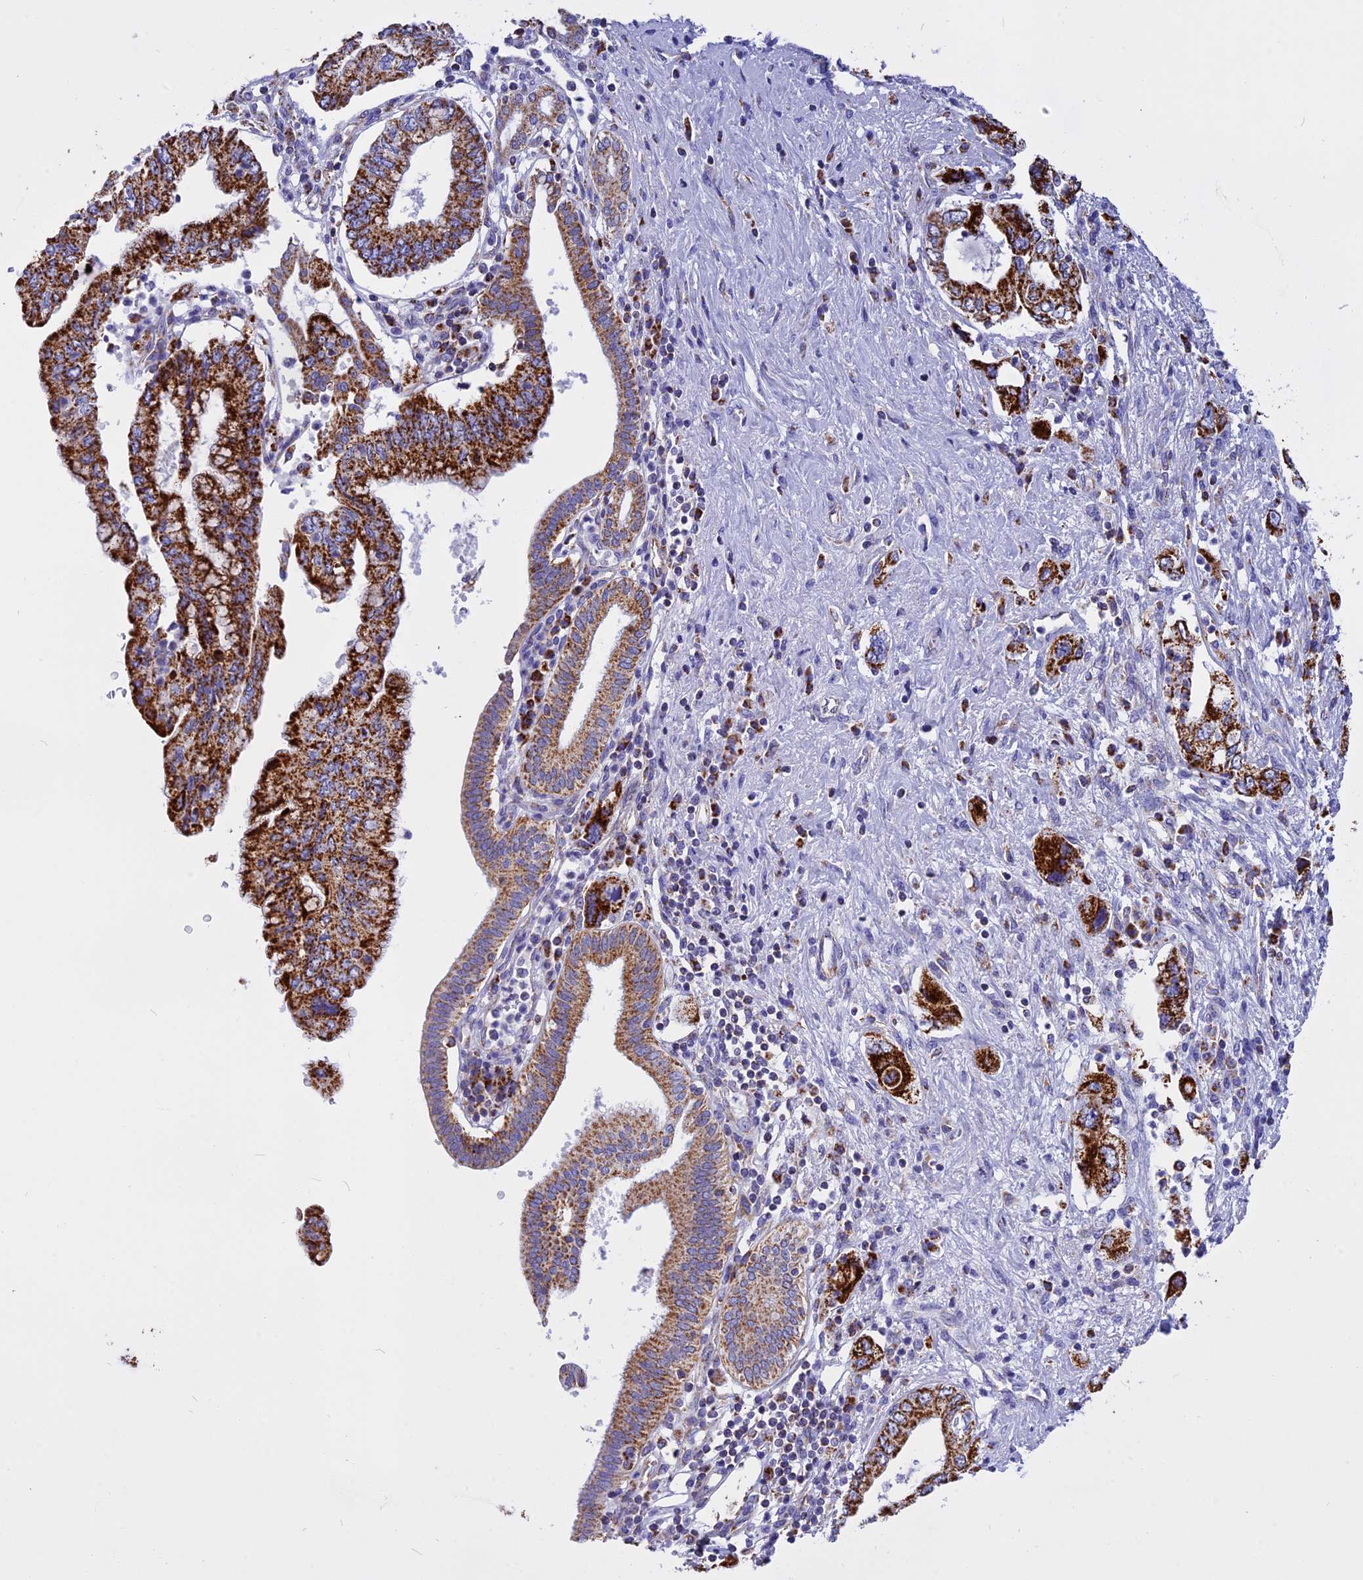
{"staining": {"intensity": "strong", "quantity": ">75%", "location": "cytoplasmic/membranous"}, "tissue": "pancreatic cancer", "cell_type": "Tumor cells", "image_type": "cancer", "snomed": [{"axis": "morphology", "description": "Adenocarcinoma, NOS"}, {"axis": "topography", "description": "Pancreas"}], "caption": "Immunohistochemistry (IHC) staining of pancreatic cancer, which displays high levels of strong cytoplasmic/membranous positivity in approximately >75% of tumor cells indicating strong cytoplasmic/membranous protein staining. The staining was performed using DAB (brown) for protein detection and nuclei were counterstained in hematoxylin (blue).", "gene": "VDAC2", "patient": {"sex": "female", "age": 73}}